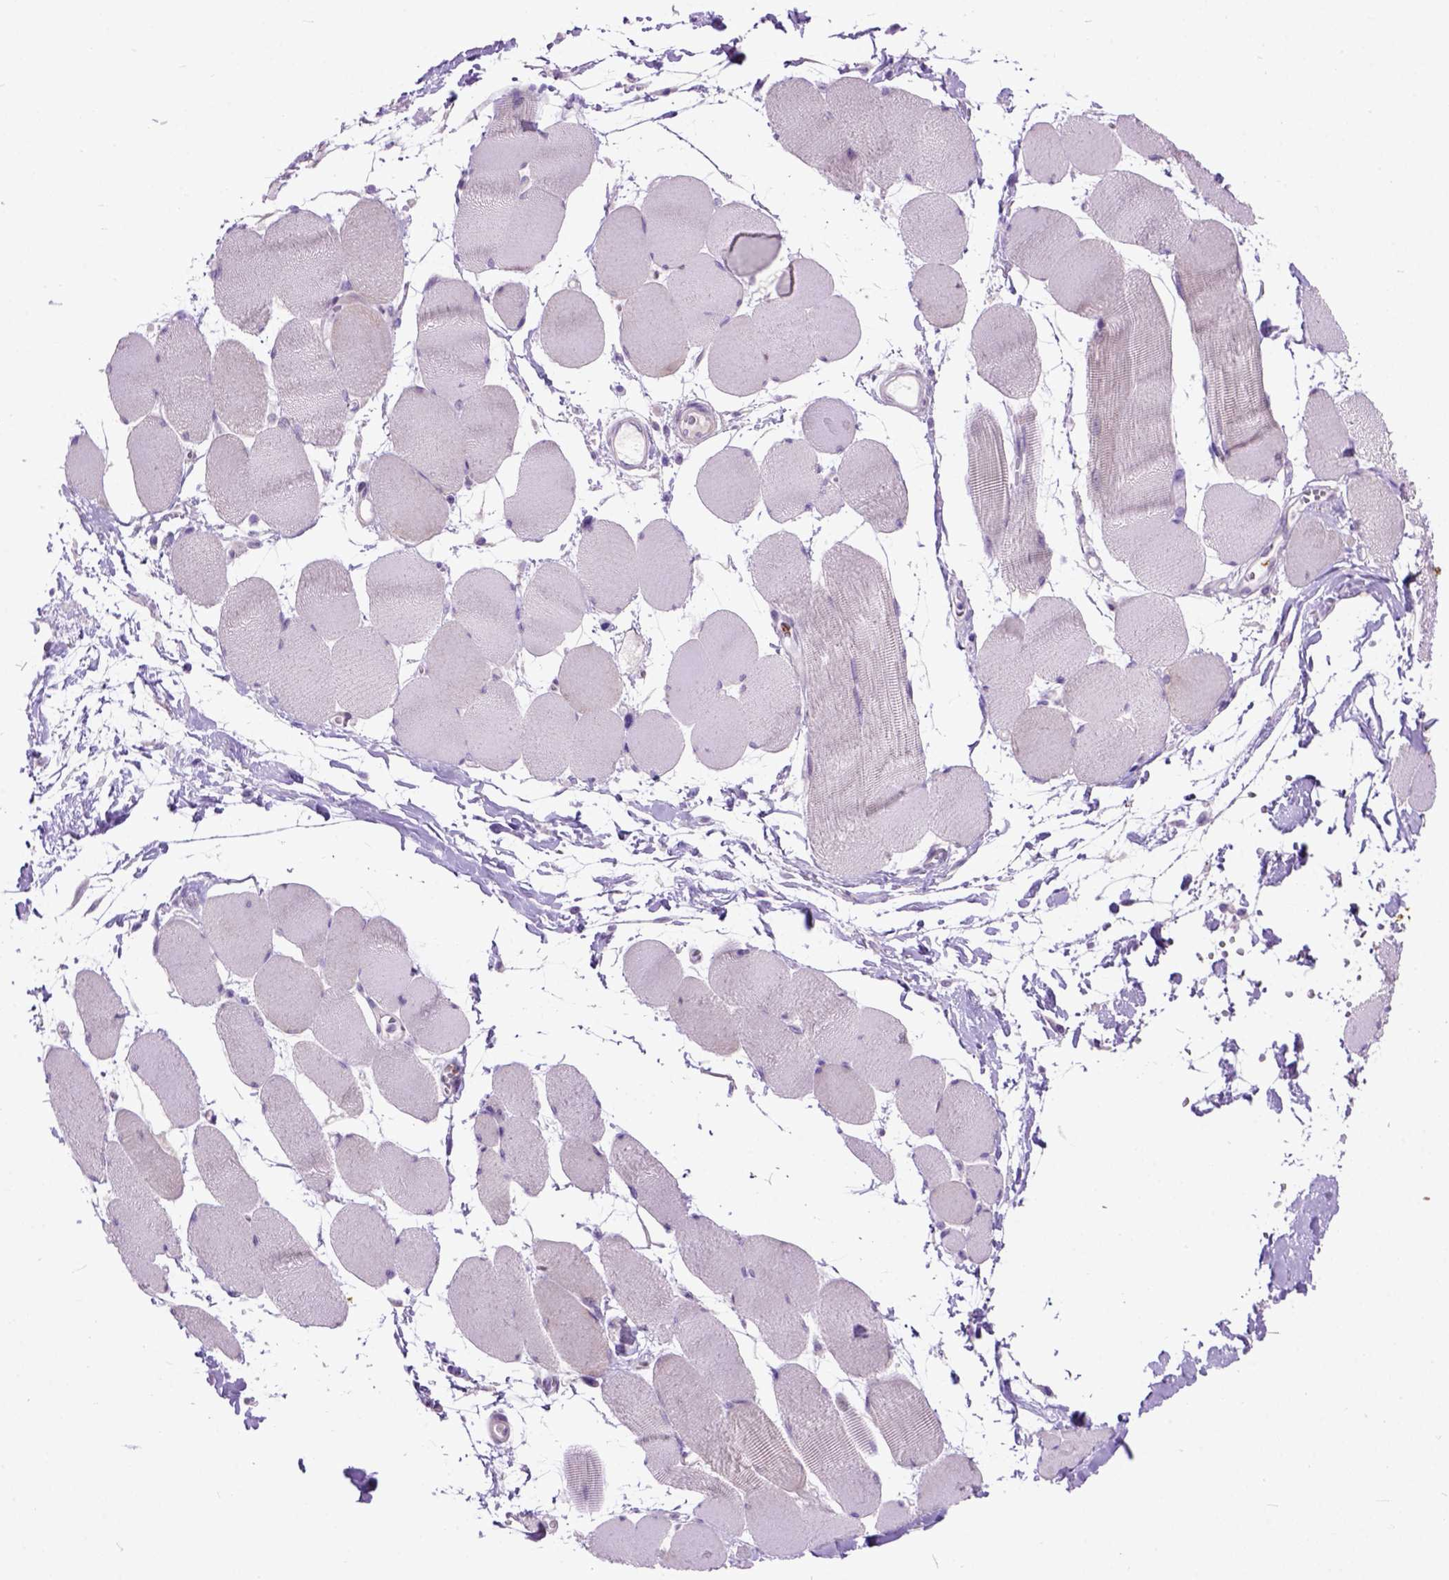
{"staining": {"intensity": "negative", "quantity": "none", "location": "none"}, "tissue": "skeletal muscle", "cell_type": "Myocytes", "image_type": "normal", "snomed": [{"axis": "morphology", "description": "Normal tissue, NOS"}, {"axis": "topography", "description": "Skeletal muscle"}], "caption": "High magnification brightfield microscopy of normal skeletal muscle stained with DAB (3,3'-diaminobenzidine) (brown) and counterstained with hematoxylin (blue): myocytes show no significant positivity. (Stains: DAB (3,3'-diaminobenzidine) immunohistochemistry with hematoxylin counter stain, Microscopy: brightfield microscopy at high magnification).", "gene": "MAPT", "patient": {"sex": "female", "age": 75}}